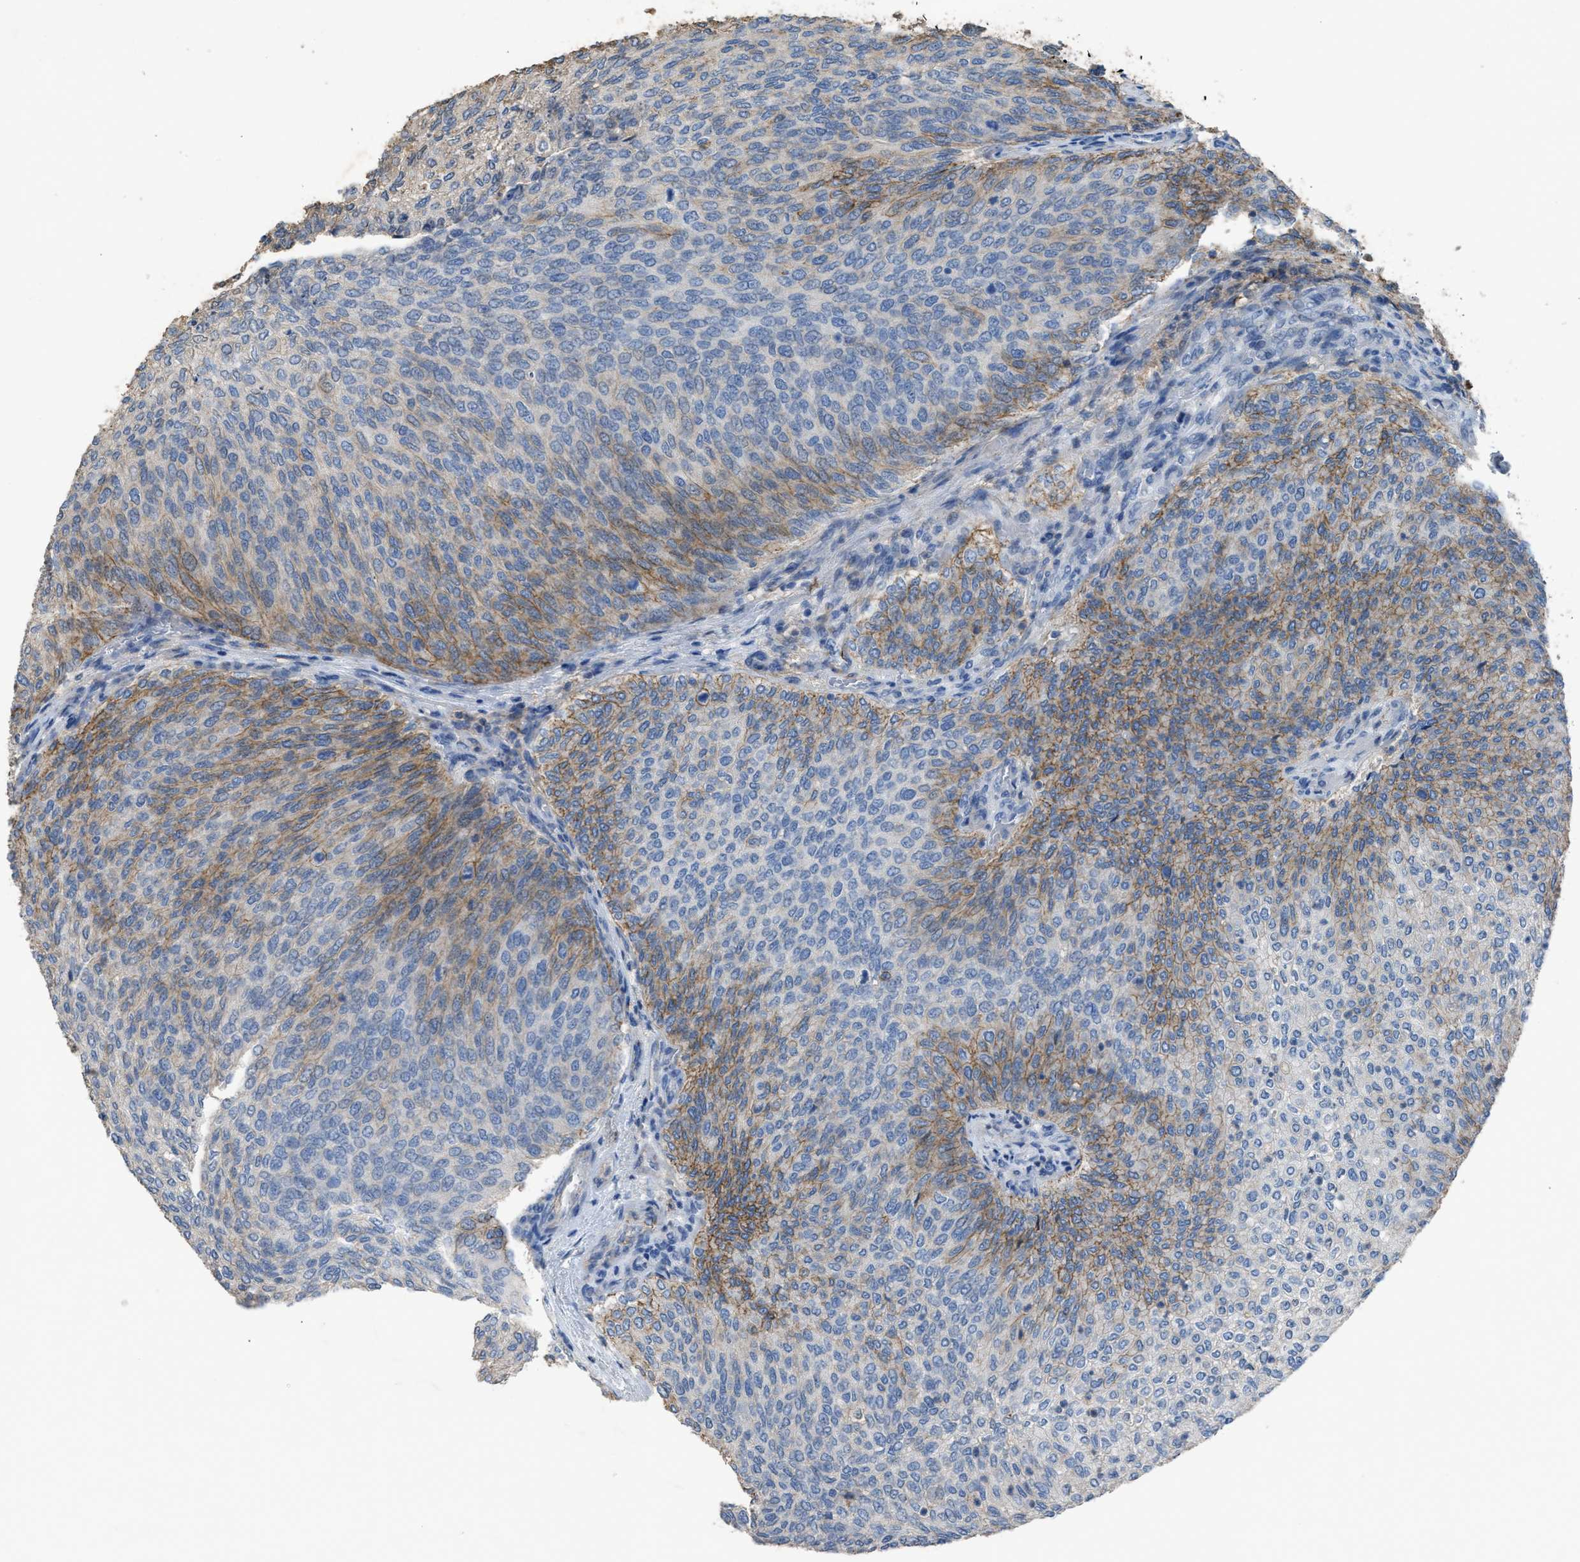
{"staining": {"intensity": "moderate", "quantity": "<25%", "location": "cytoplasmic/membranous"}, "tissue": "urothelial cancer", "cell_type": "Tumor cells", "image_type": "cancer", "snomed": [{"axis": "morphology", "description": "Urothelial carcinoma, Low grade"}, {"axis": "topography", "description": "Urinary bladder"}], "caption": "Tumor cells show low levels of moderate cytoplasmic/membranous positivity in approximately <25% of cells in urothelial cancer.", "gene": "OR51E1", "patient": {"sex": "female", "age": 79}}